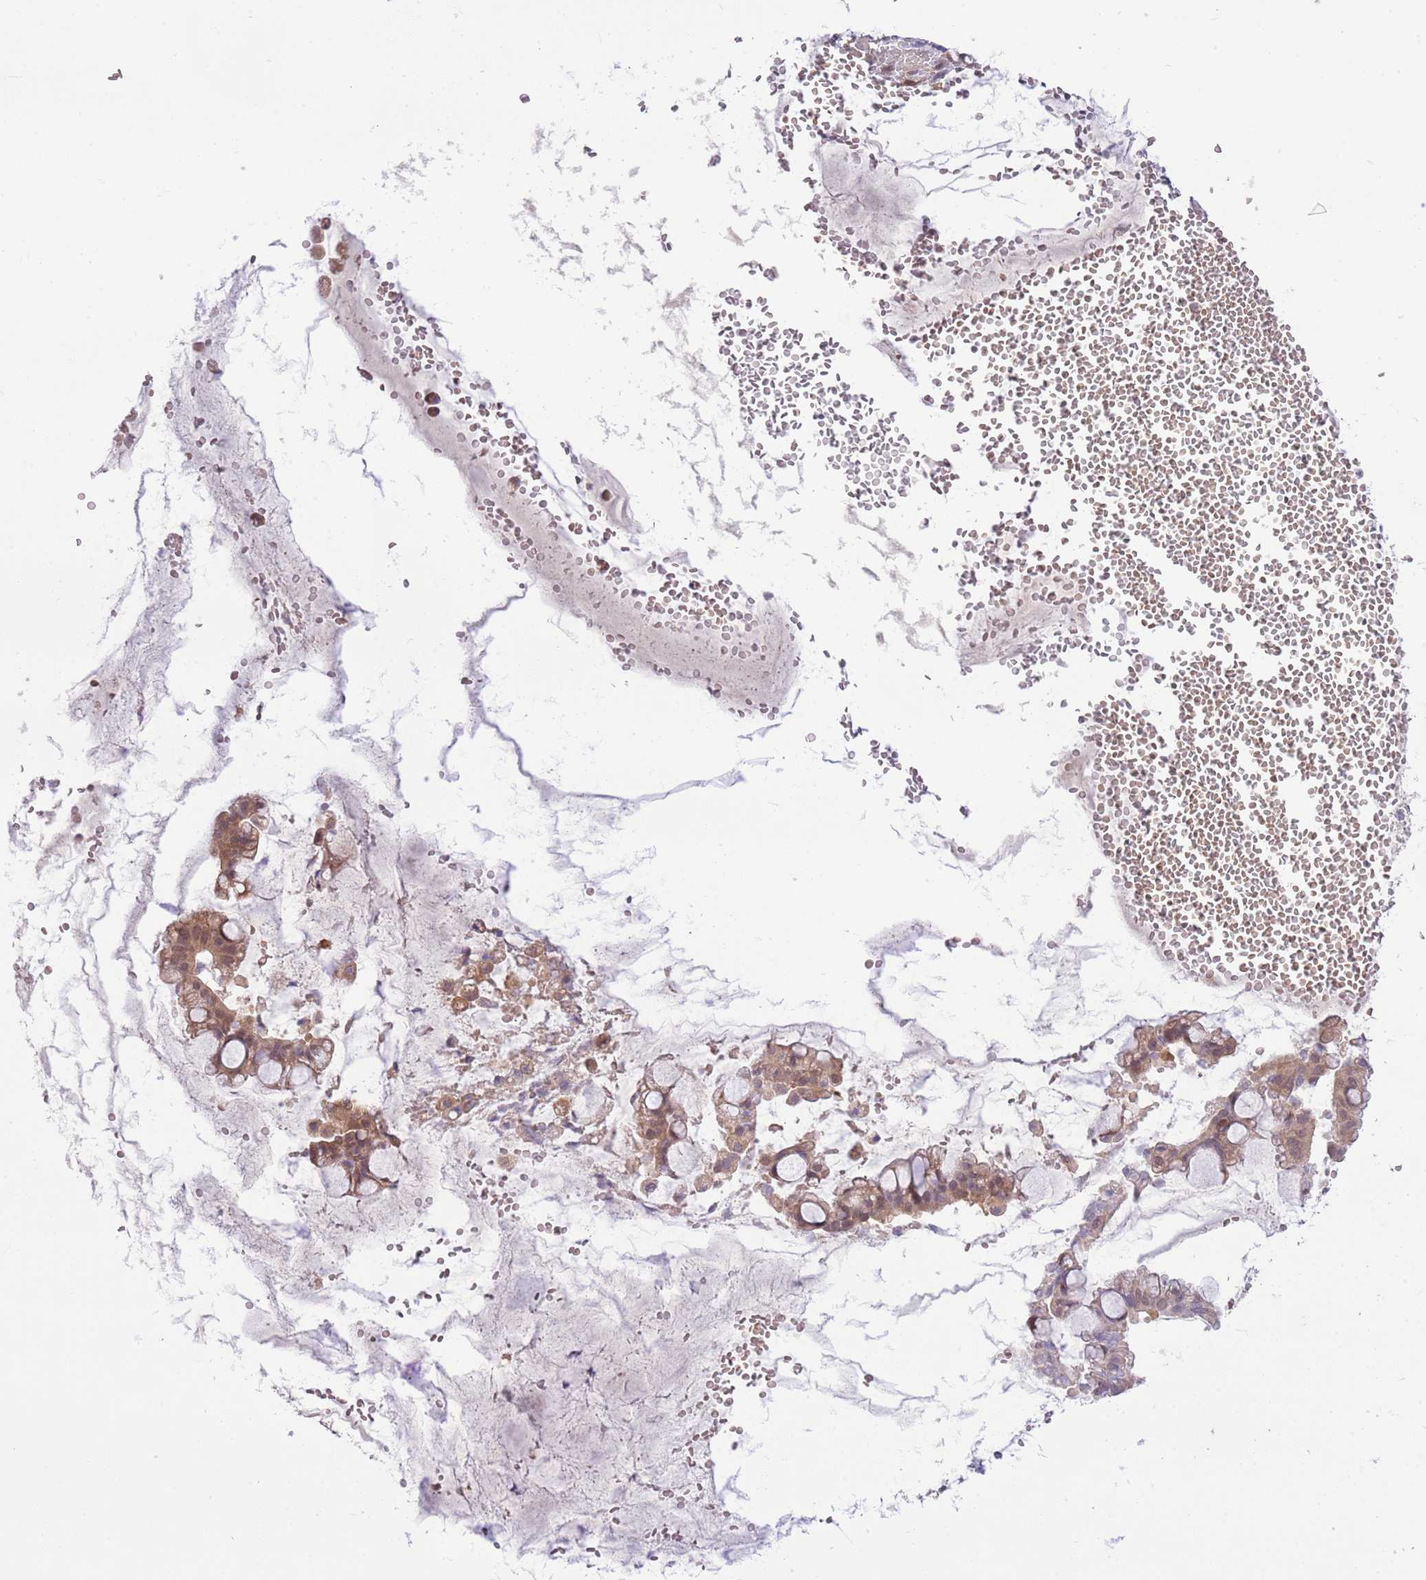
{"staining": {"intensity": "moderate", "quantity": ">75%", "location": "cytoplasmic/membranous"}, "tissue": "ovarian cancer", "cell_type": "Tumor cells", "image_type": "cancer", "snomed": [{"axis": "morphology", "description": "Cystadenocarcinoma, mucinous, NOS"}, {"axis": "topography", "description": "Ovary"}], "caption": "This is an image of immunohistochemistry (IHC) staining of ovarian cancer, which shows moderate staining in the cytoplasmic/membranous of tumor cells.", "gene": "GALK2", "patient": {"sex": "female", "age": 73}}